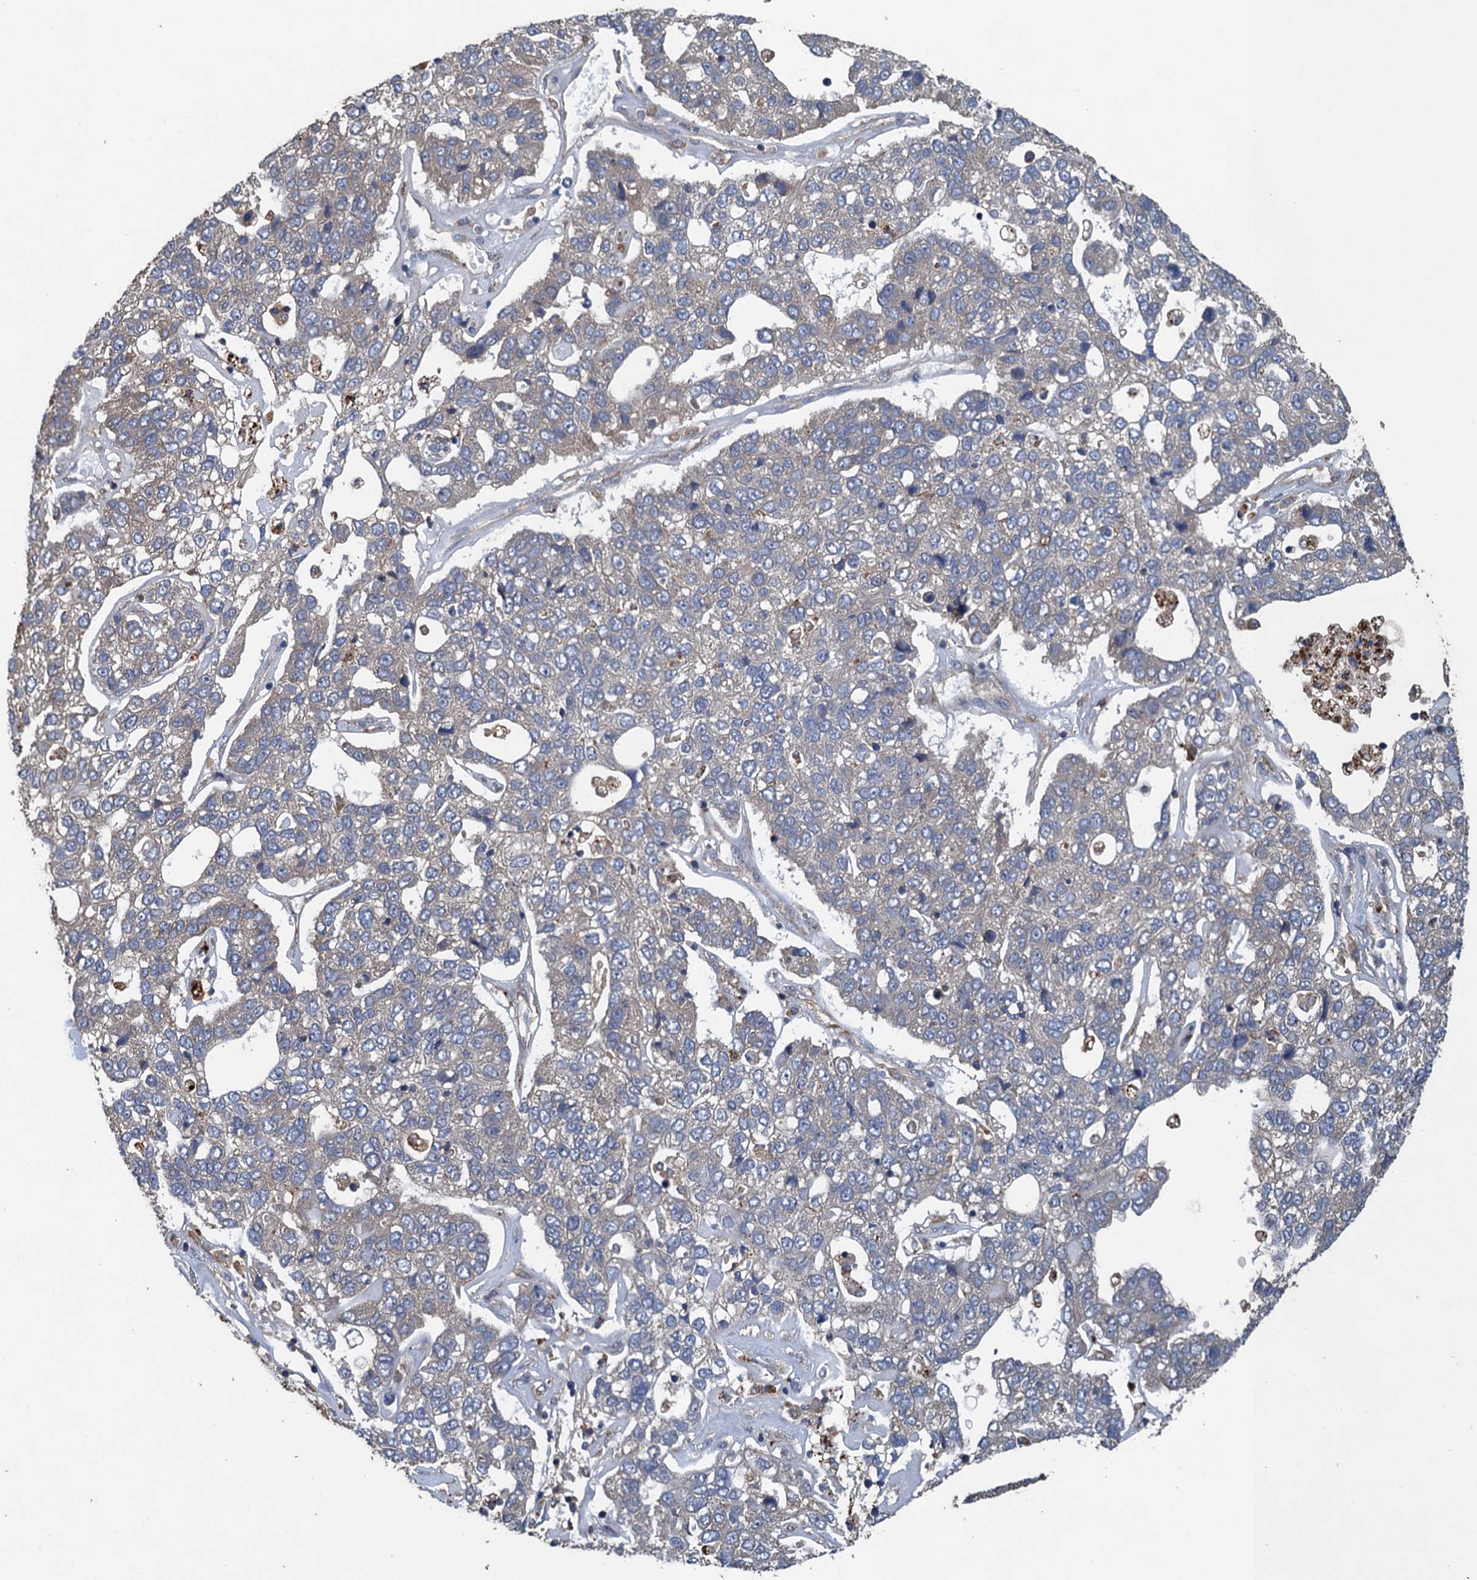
{"staining": {"intensity": "negative", "quantity": "none", "location": "none"}, "tissue": "pancreatic cancer", "cell_type": "Tumor cells", "image_type": "cancer", "snomed": [{"axis": "morphology", "description": "Adenocarcinoma, NOS"}, {"axis": "topography", "description": "Pancreas"}], "caption": "DAB immunohistochemical staining of adenocarcinoma (pancreatic) reveals no significant staining in tumor cells. (DAB (3,3'-diaminobenzidine) IHC, high magnification).", "gene": "CNTN5", "patient": {"sex": "female", "age": 61}}